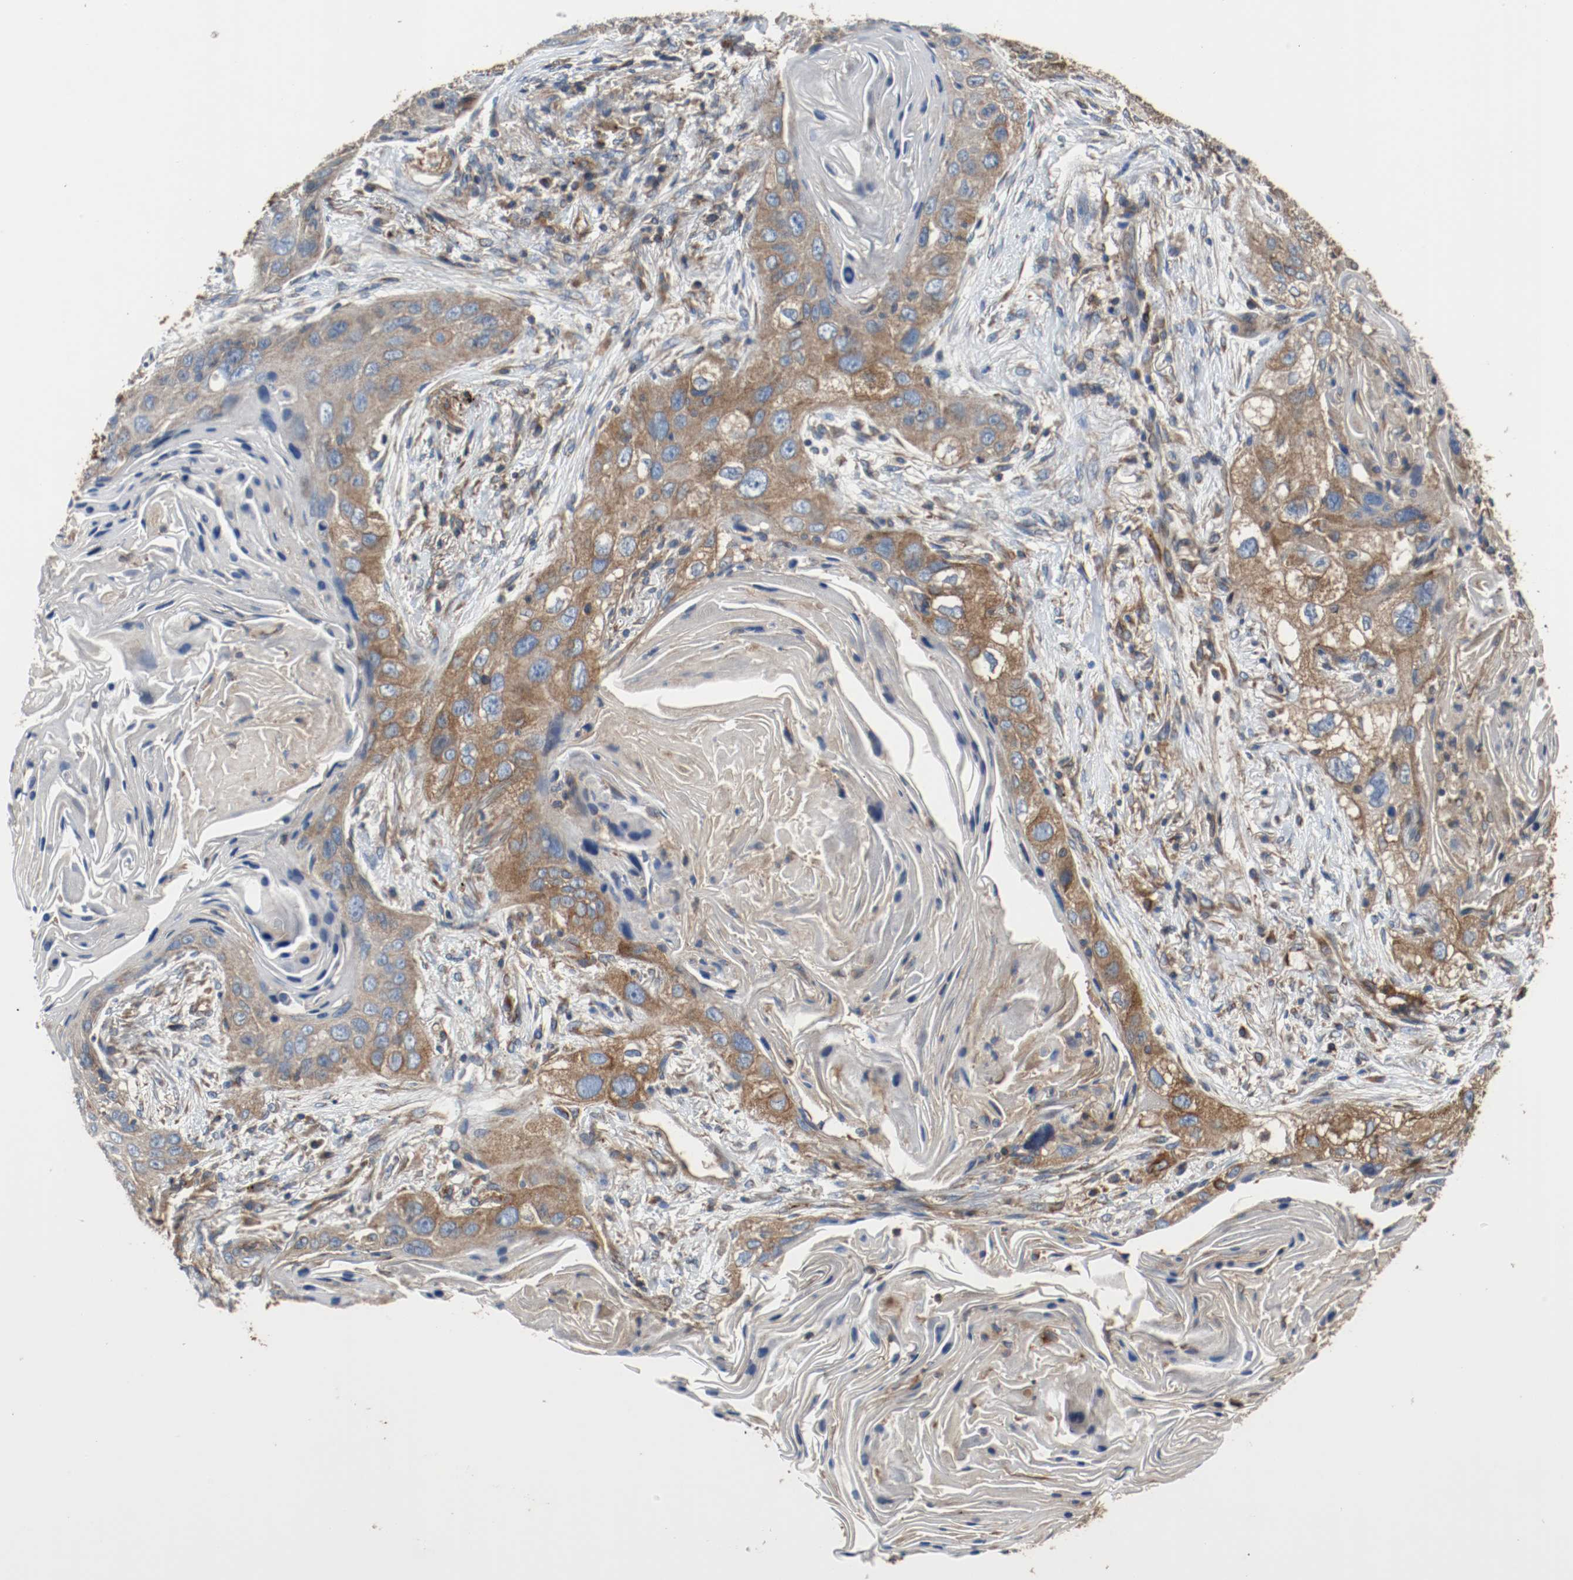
{"staining": {"intensity": "moderate", "quantity": ">75%", "location": "cytoplasmic/membranous"}, "tissue": "lung cancer", "cell_type": "Tumor cells", "image_type": "cancer", "snomed": [{"axis": "morphology", "description": "Squamous cell carcinoma, NOS"}, {"axis": "topography", "description": "Lung"}], "caption": "Lung cancer (squamous cell carcinoma) was stained to show a protein in brown. There is medium levels of moderate cytoplasmic/membranous staining in about >75% of tumor cells.", "gene": "TUBA3D", "patient": {"sex": "female", "age": 67}}